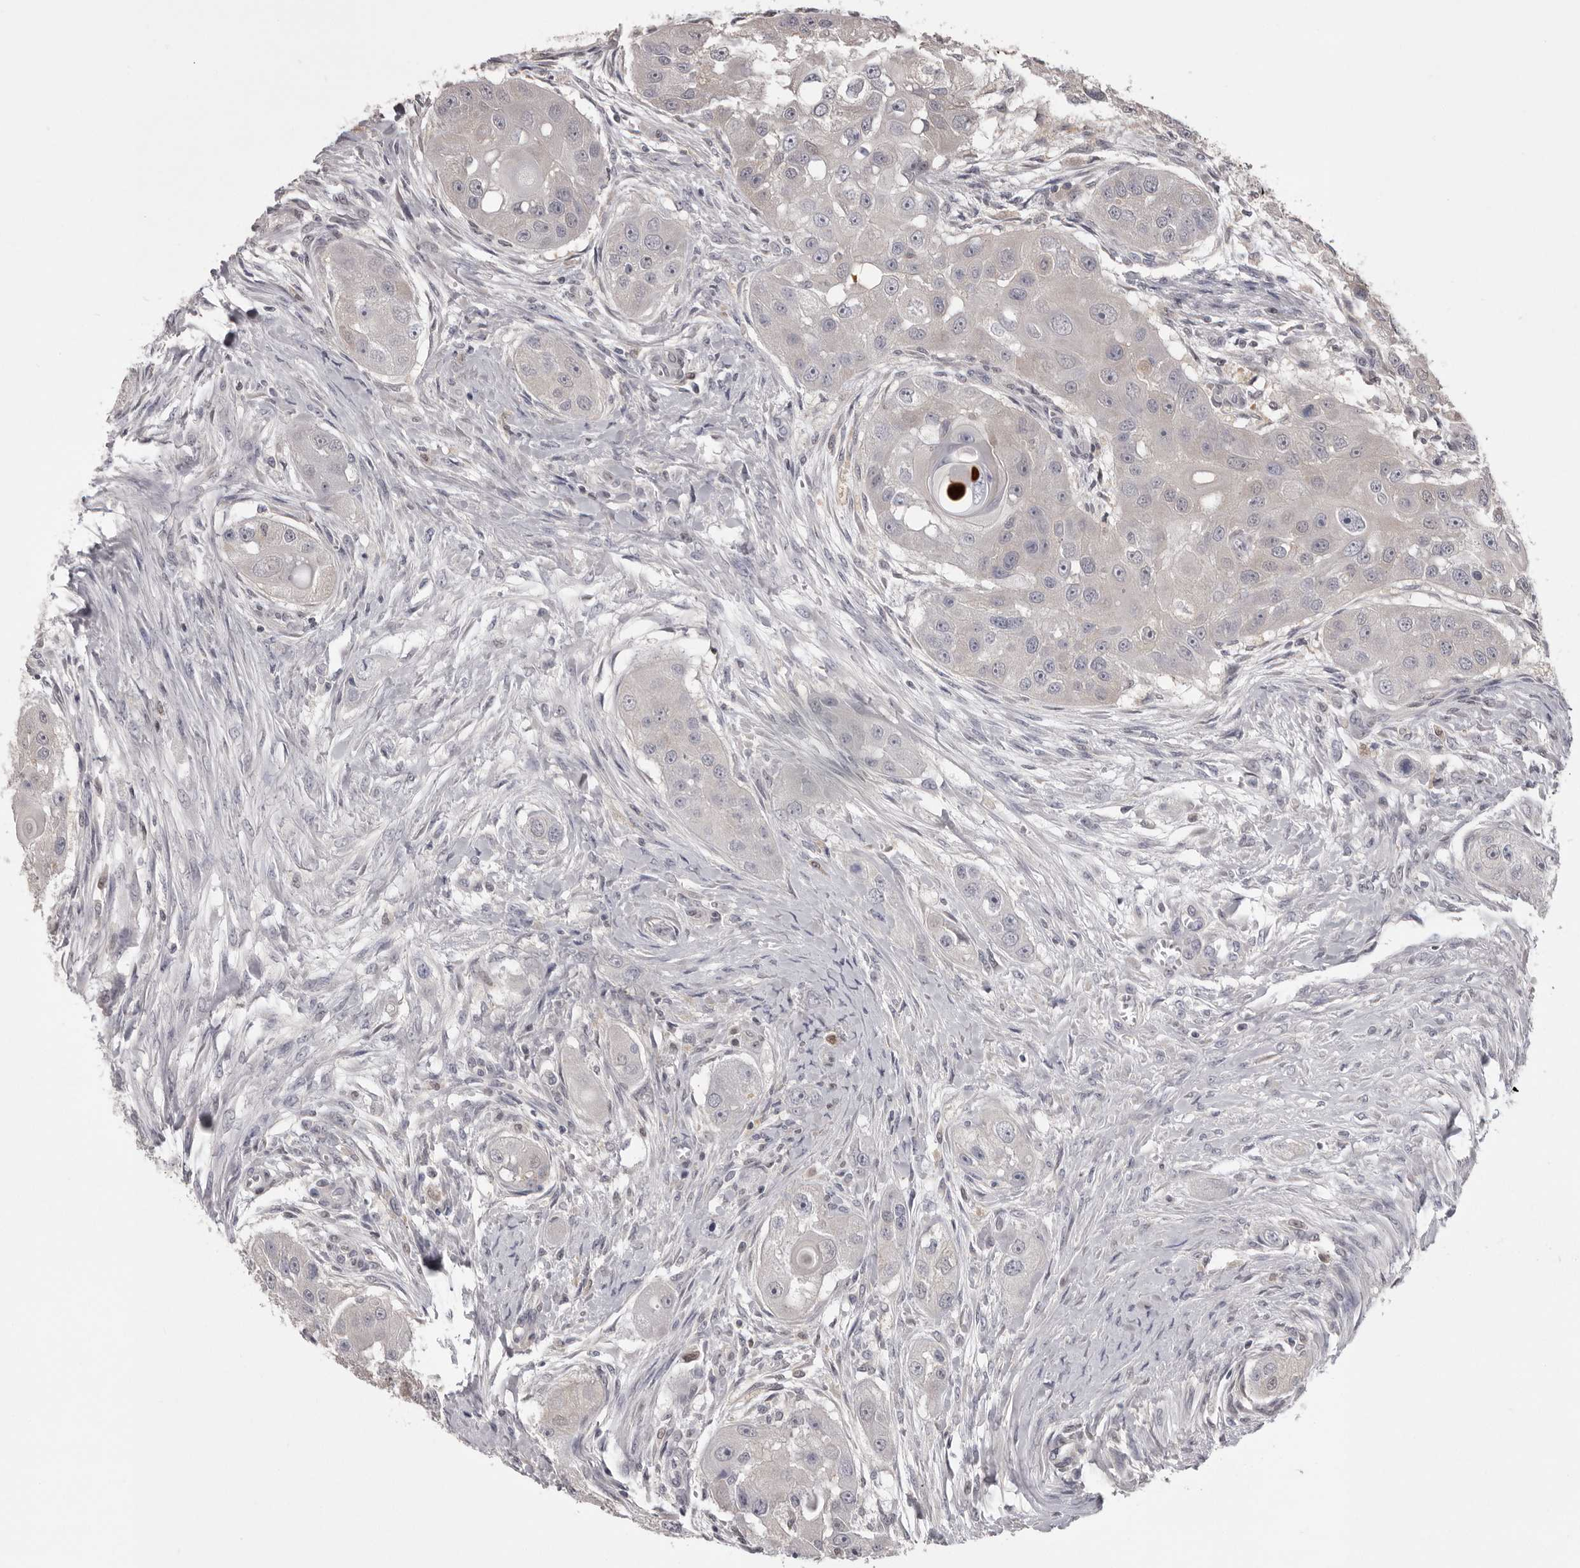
{"staining": {"intensity": "negative", "quantity": "none", "location": "none"}, "tissue": "head and neck cancer", "cell_type": "Tumor cells", "image_type": "cancer", "snomed": [{"axis": "morphology", "description": "Normal tissue, NOS"}, {"axis": "morphology", "description": "Squamous cell carcinoma, NOS"}, {"axis": "topography", "description": "Skeletal muscle"}, {"axis": "topography", "description": "Head-Neck"}], "caption": "There is no significant staining in tumor cells of head and neck cancer.", "gene": "MDH1", "patient": {"sex": "male", "age": 51}}